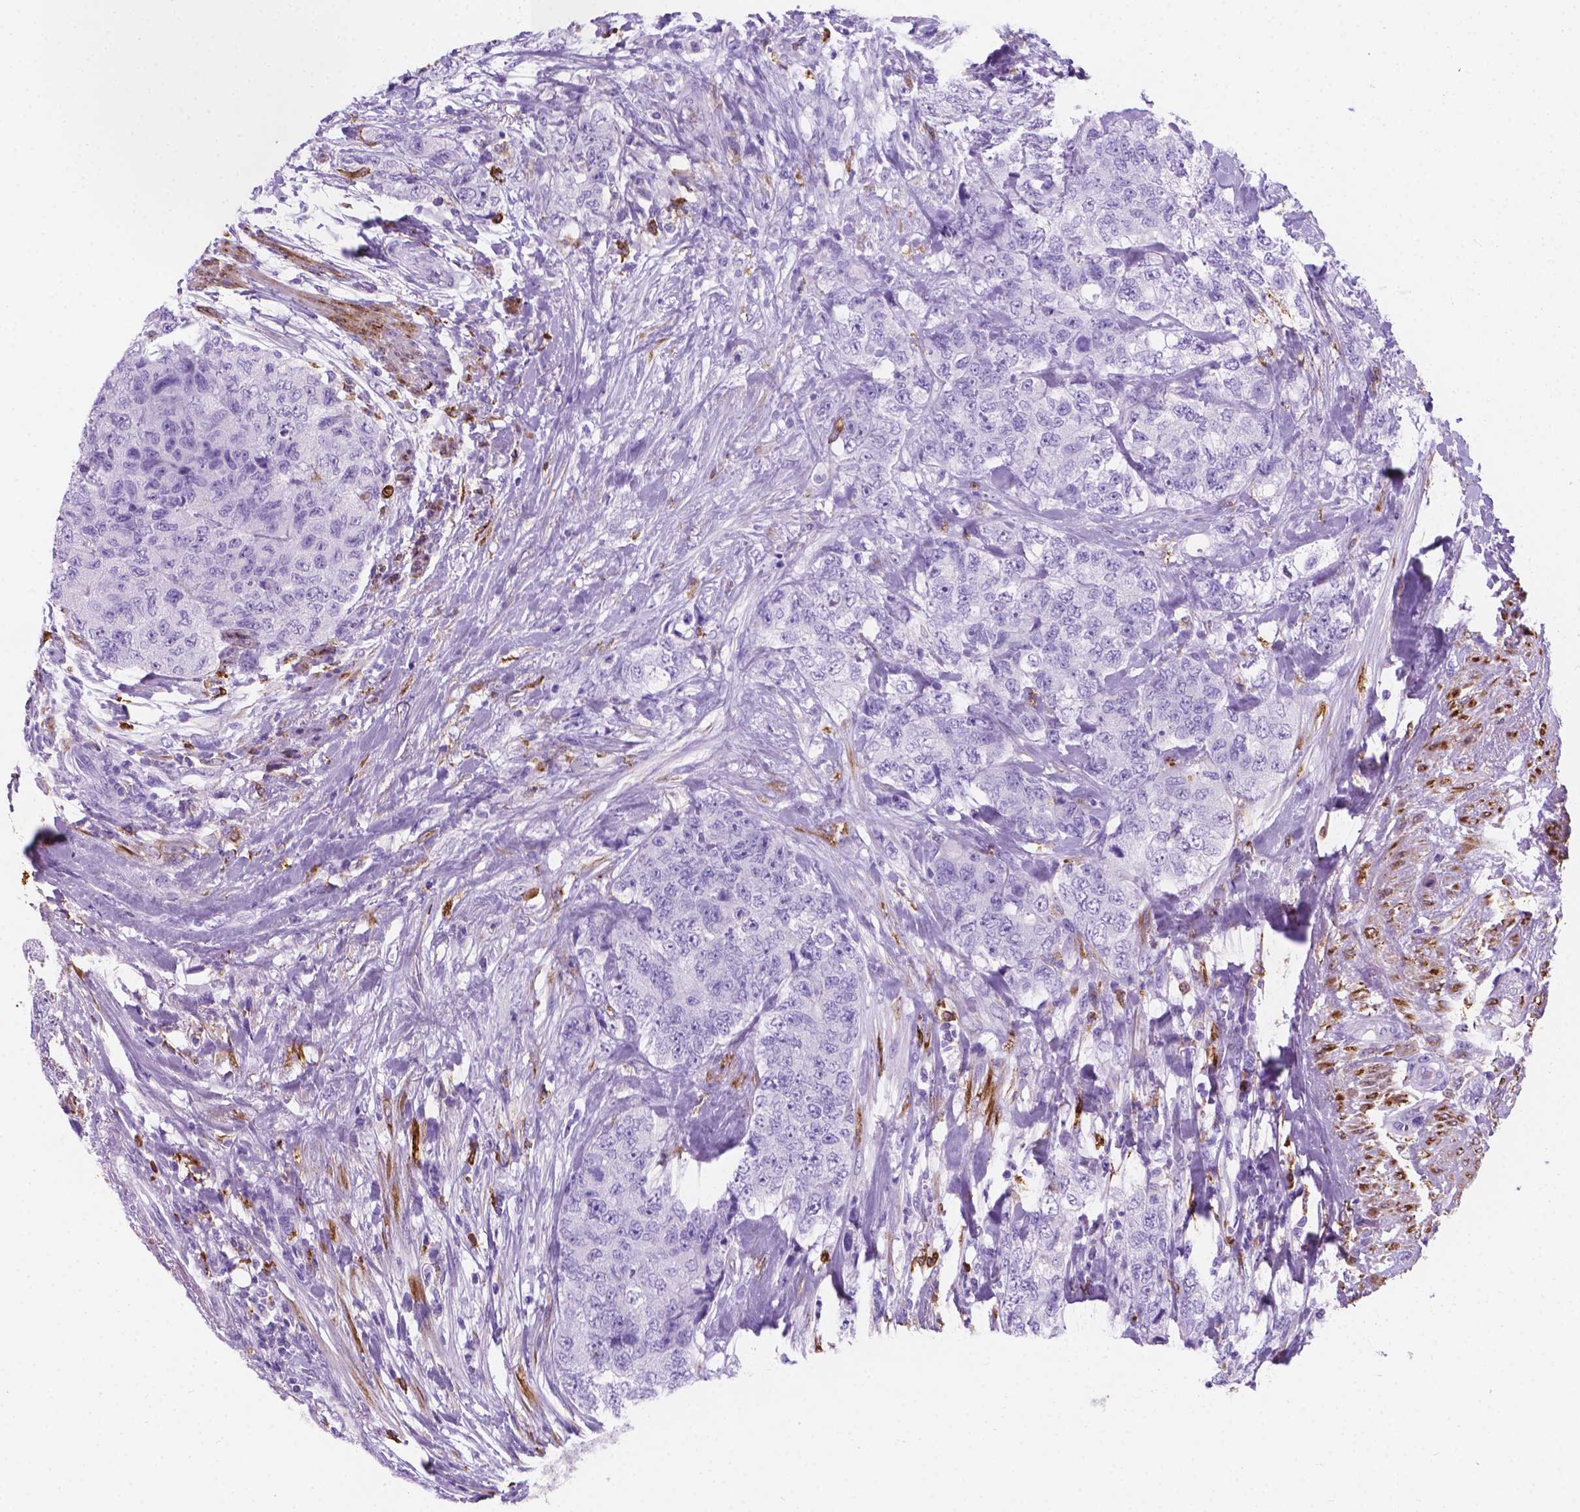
{"staining": {"intensity": "negative", "quantity": "none", "location": "none"}, "tissue": "urothelial cancer", "cell_type": "Tumor cells", "image_type": "cancer", "snomed": [{"axis": "morphology", "description": "Urothelial carcinoma, High grade"}, {"axis": "topography", "description": "Urinary bladder"}], "caption": "The micrograph shows no significant positivity in tumor cells of urothelial cancer.", "gene": "MACF1", "patient": {"sex": "female", "age": 78}}